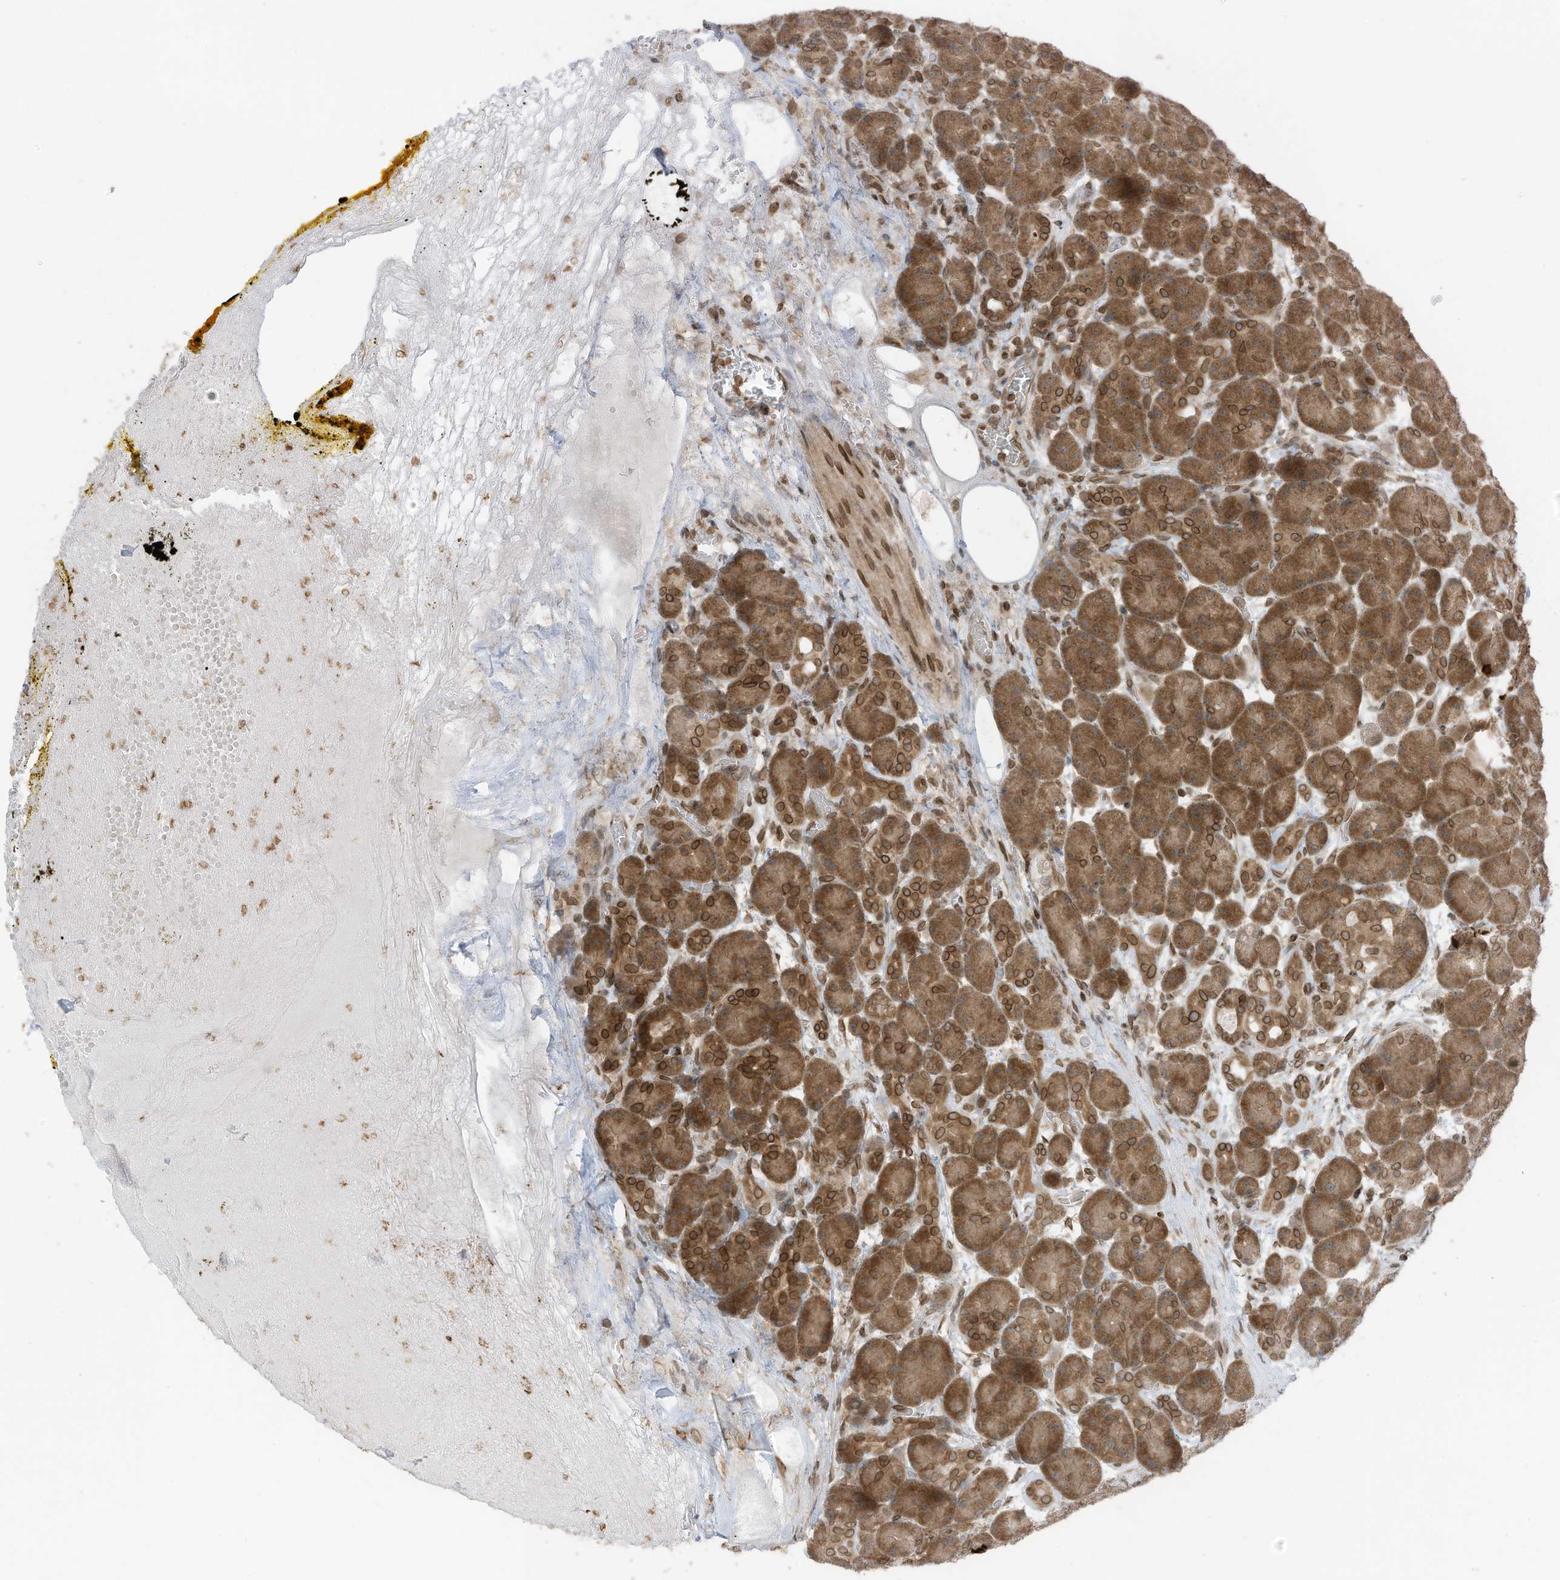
{"staining": {"intensity": "moderate", "quantity": ">75%", "location": "cytoplasmic/membranous,nuclear"}, "tissue": "pancreas", "cell_type": "Exocrine glandular cells", "image_type": "normal", "snomed": [{"axis": "morphology", "description": "Normal tissue, NOS"}, {"axis": "topography", "description": "Pancreas"}], "caption": "Exocrine glandular cells display medium levels of moderate cytoplasmic/membranous,nuclear expression in approximately >75% of cells in unremarkable pancreas.", "gene": "RABL3", "patient": {"sex": "male", "age": 63}}